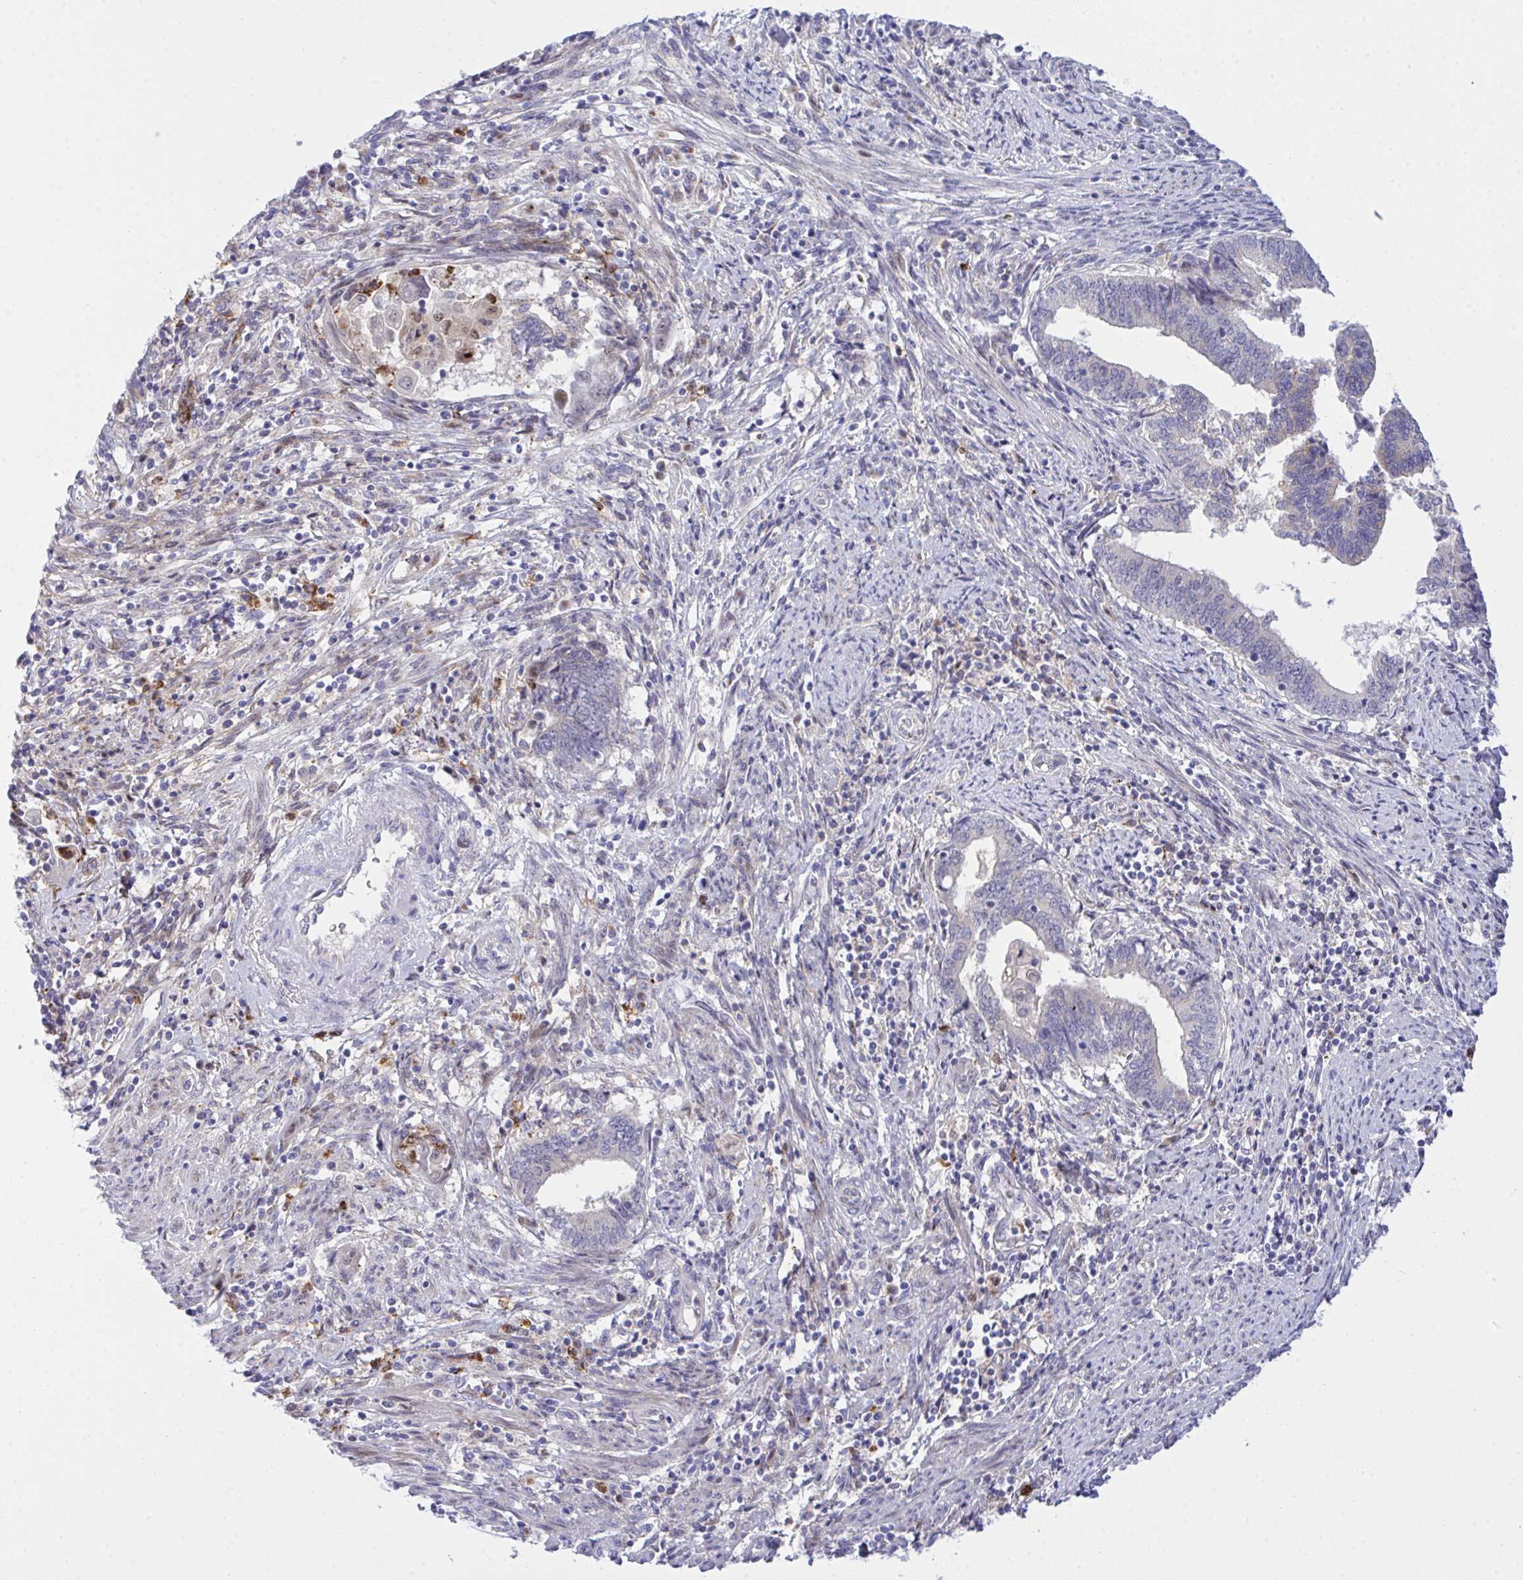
{"staining": {"intensity": "negative", "quantity": "none", "location": "none"}, "tissue": "endometrial cancer", "cell_type": "Tumor cells", "image_type": "cancer", "snomed": [{"axis": "morphology", "description": "Adenocarcinoma, NOS"}, {"axis": "topography", "description": "Endometrium"}], "caption": "Tumor cells are negative for brown protein staining in endometrial adenocarcinoma.", "gene": "ZNF554", "patient": {"sex": "female", "age": 65}}